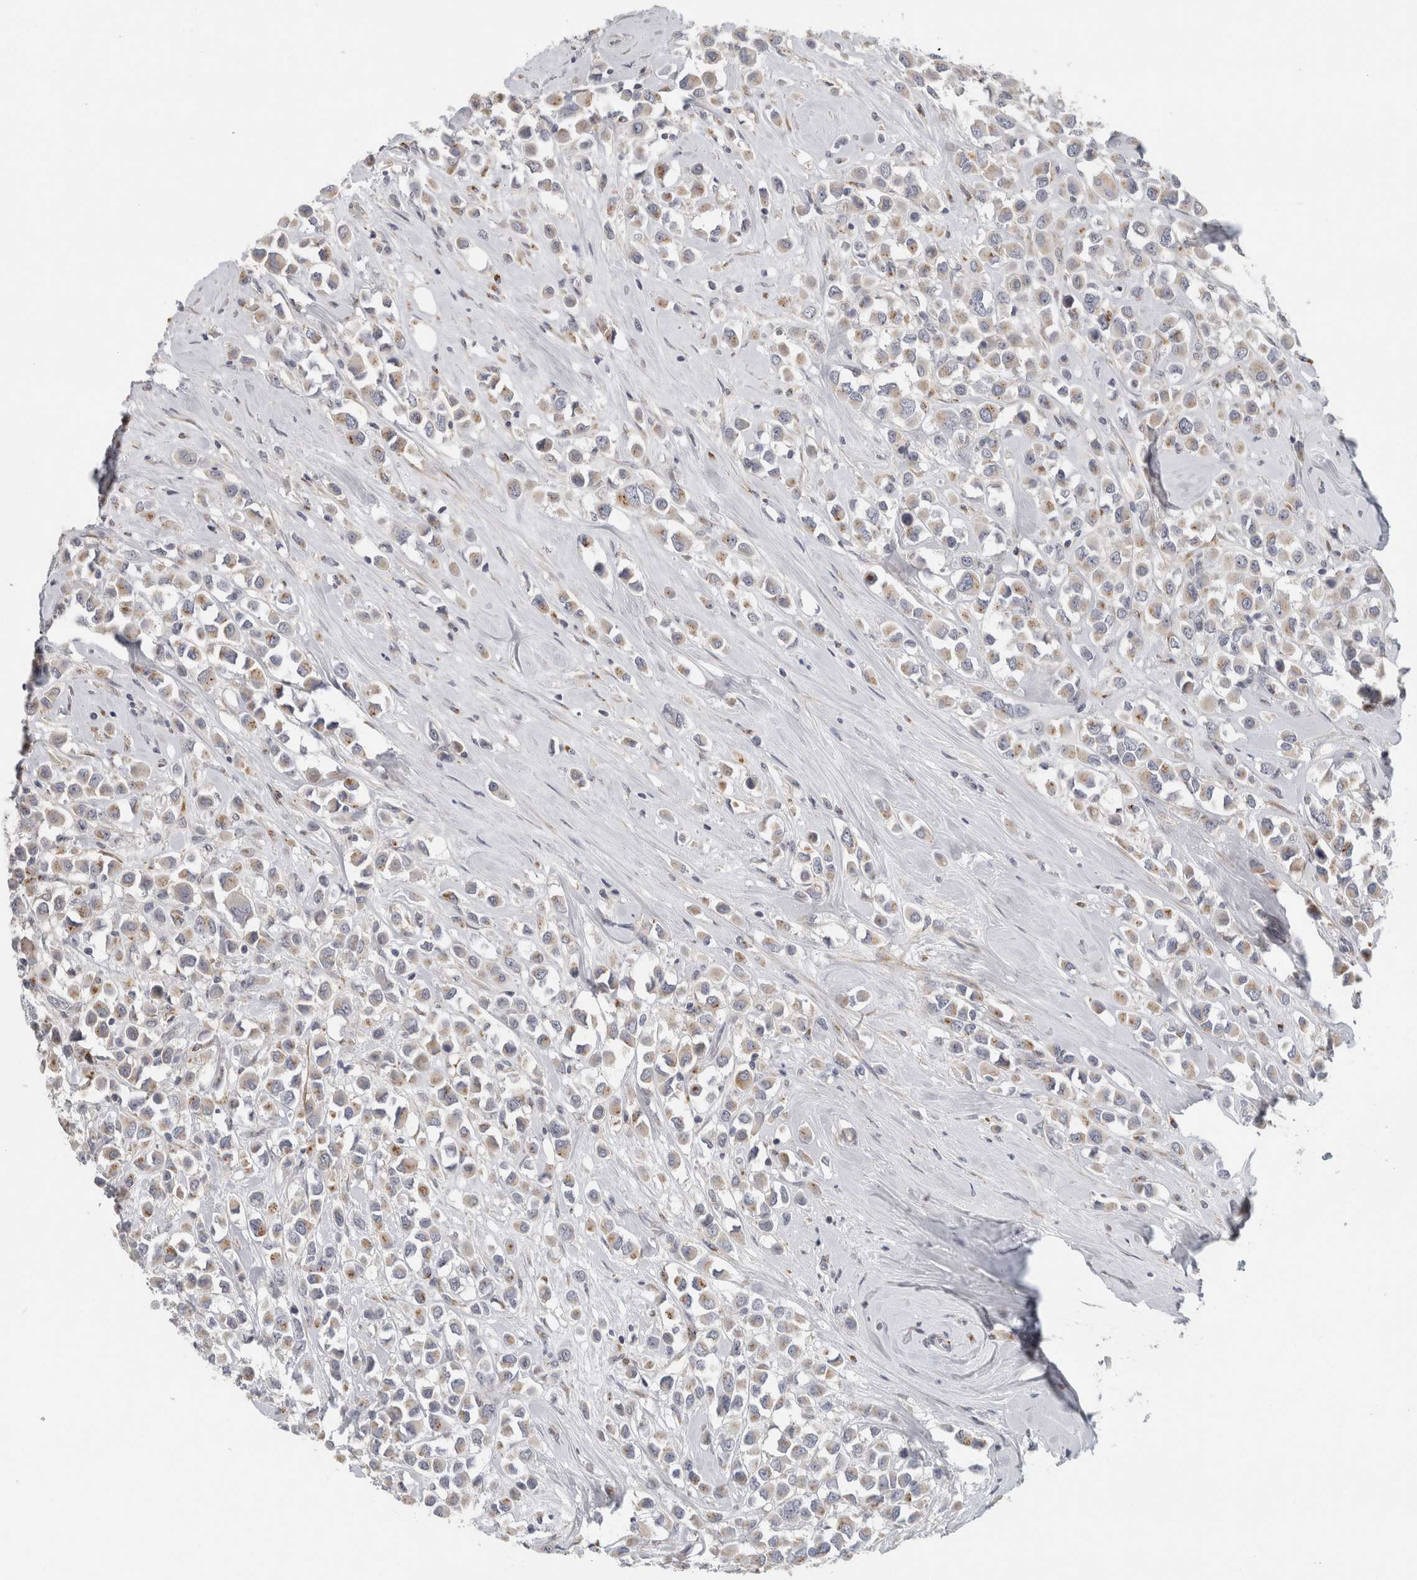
{"staining": {"intensity": "strong", "quantity": "25%-75%", "location": "cytoplasmic/membranous"}, "tissue": "breast cancer", "cell_type": "Tumor cells", "image_type": "cancer", "snomed": [{"axis": "morphology", "description": "Duct carcinoma"}, {"axis": "topography", "description": "Breast"}], "caption": "Strong cytoplasmic/membranous protein expression is present in about 25%-75% of tumor cells in breast cancer (intraductal carcinoma).", "gene": "MGAT1", "patient": {"sex": "female", "age": 61}}